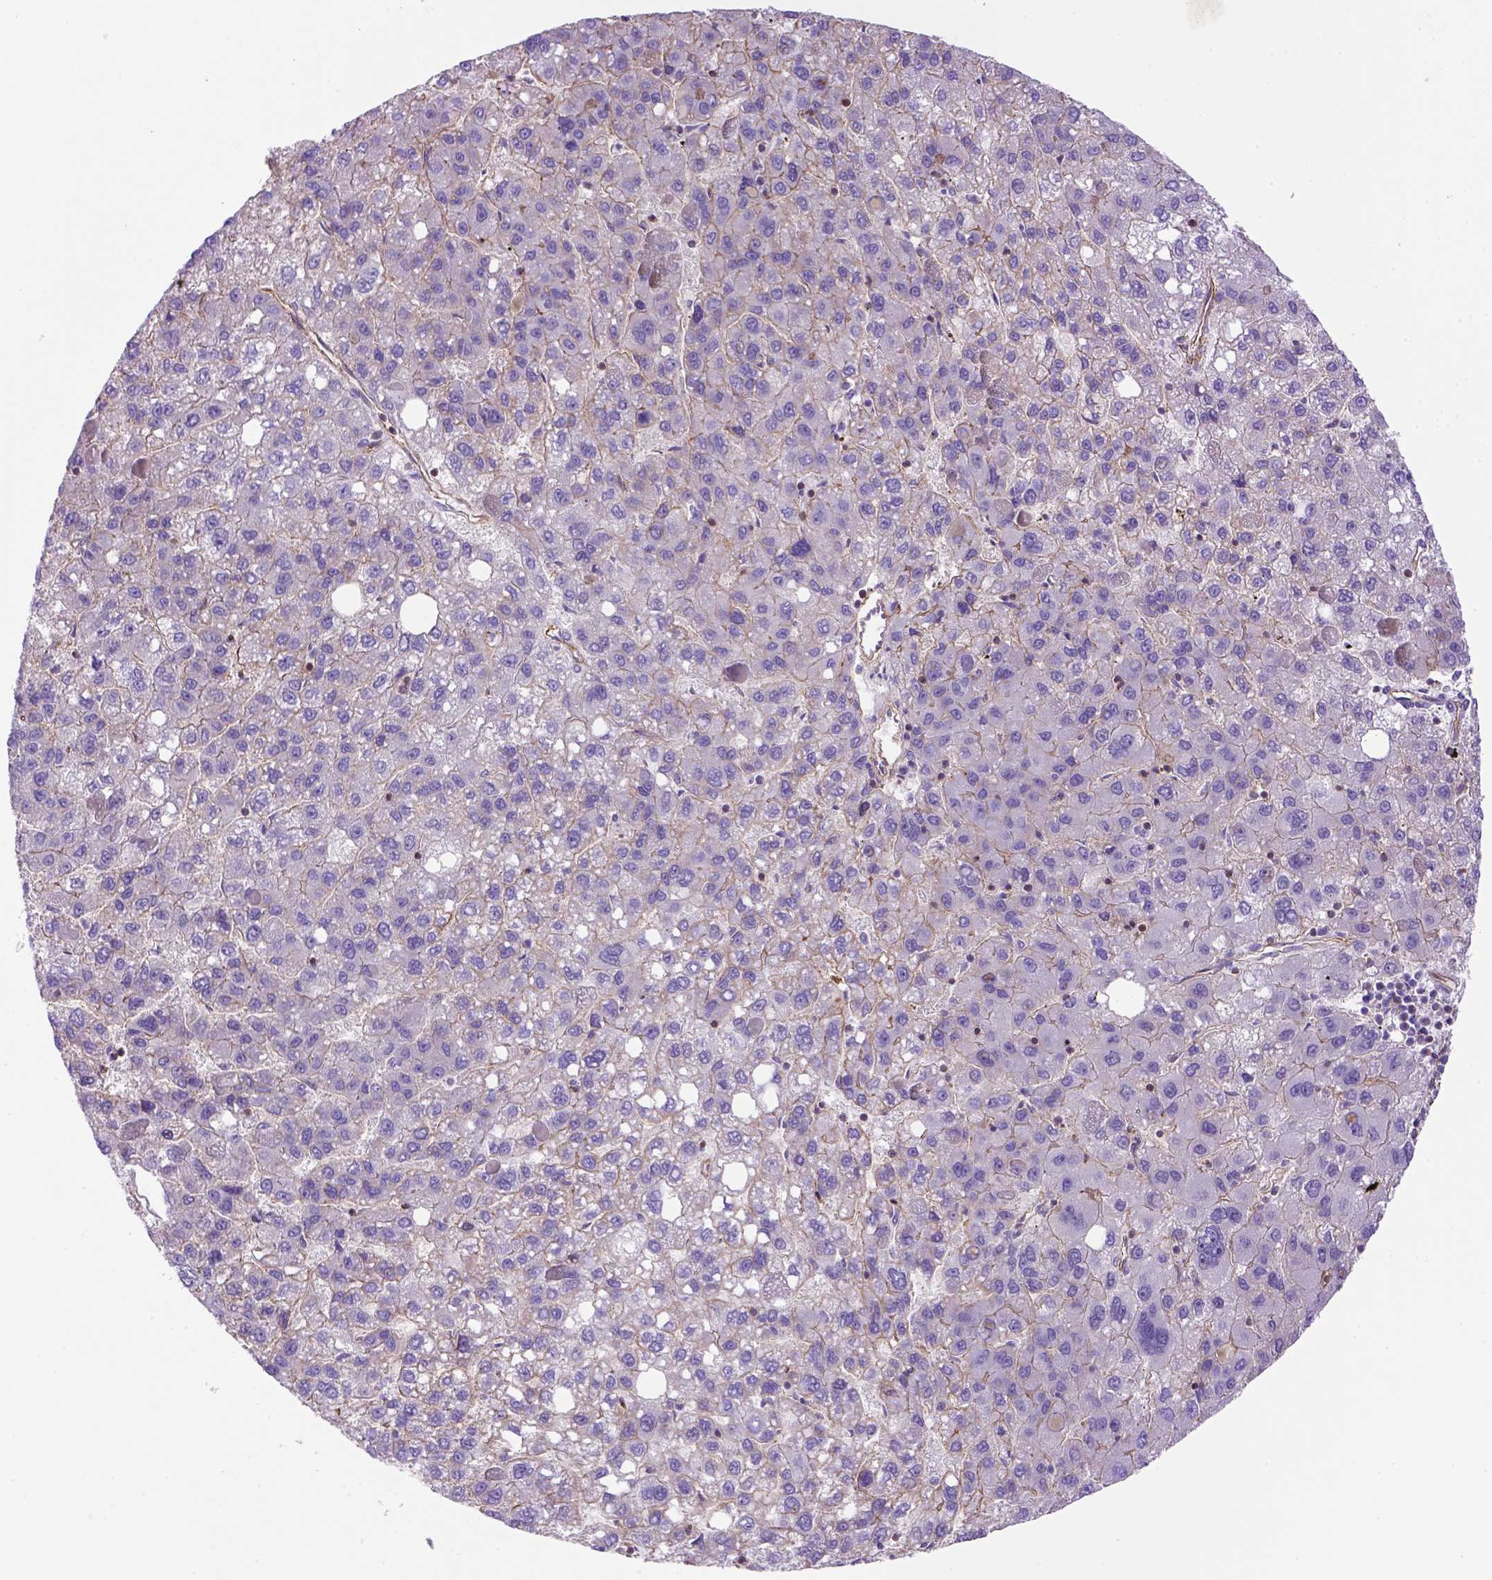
{"staining": {"intensity": "moderate", "quantity": ">75%", "location": "cytoplasmic/membranous"}, "tissue": "liver cancer", "cell_type": "Tumor cells", "image_type": "cancer", "snomed": [{"axis": "morphology", "description": "Carcinoma, Hepatocellular, NOS"}, {"axis": "topography", "description": "Liver"}], "caption": "There is medium levels of moderate cytoplasmic/membranous staining in tumor cells of hepatocellular carcinoma (liver), as demonstrated by immunohistochemical staining (brown color).", "gene": "PEX12", "patient": {"sex": "female", "age": 82}}